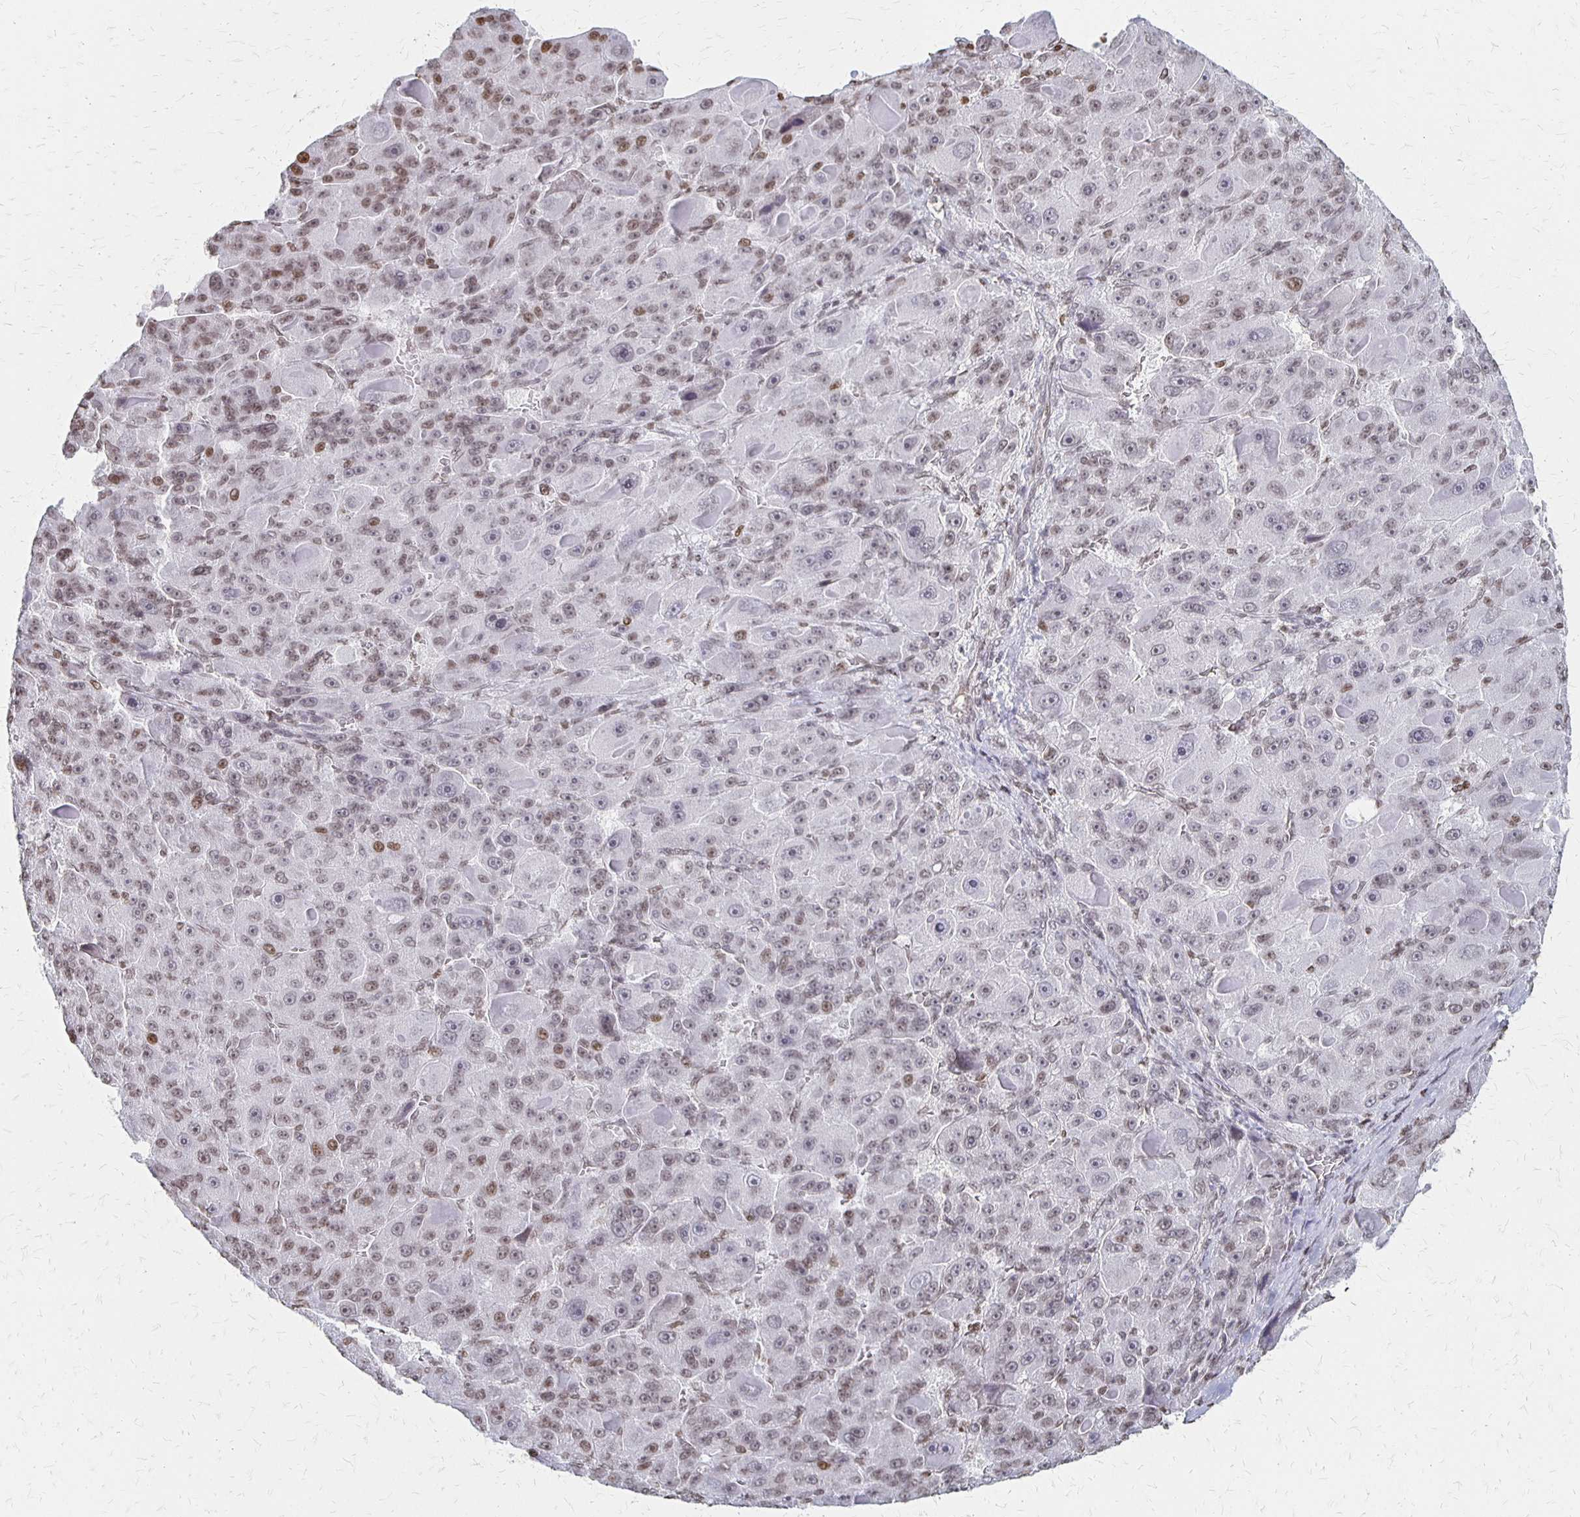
{"staining": {"intensity": "weak", "quantity": ">75%", "location": "nuclear"}, "tissue": "liver cancer", "cell_type": "Tumor cells", "image_type": "cancer", "snomed": [{"axis": "morphology", "description": "Carcinoma, Hepatocellular, NOS"}, {"axis": "topography", "description": "Liver"}], "caption": "Liver hepatocellular carcinoma tissue demonstrates weak nuclear positivity in about >75% of tumor cells, visualized by immunohistochemistry.", "gene": "ZNF280C", "patient": {"sex": "male", "age": 76}}